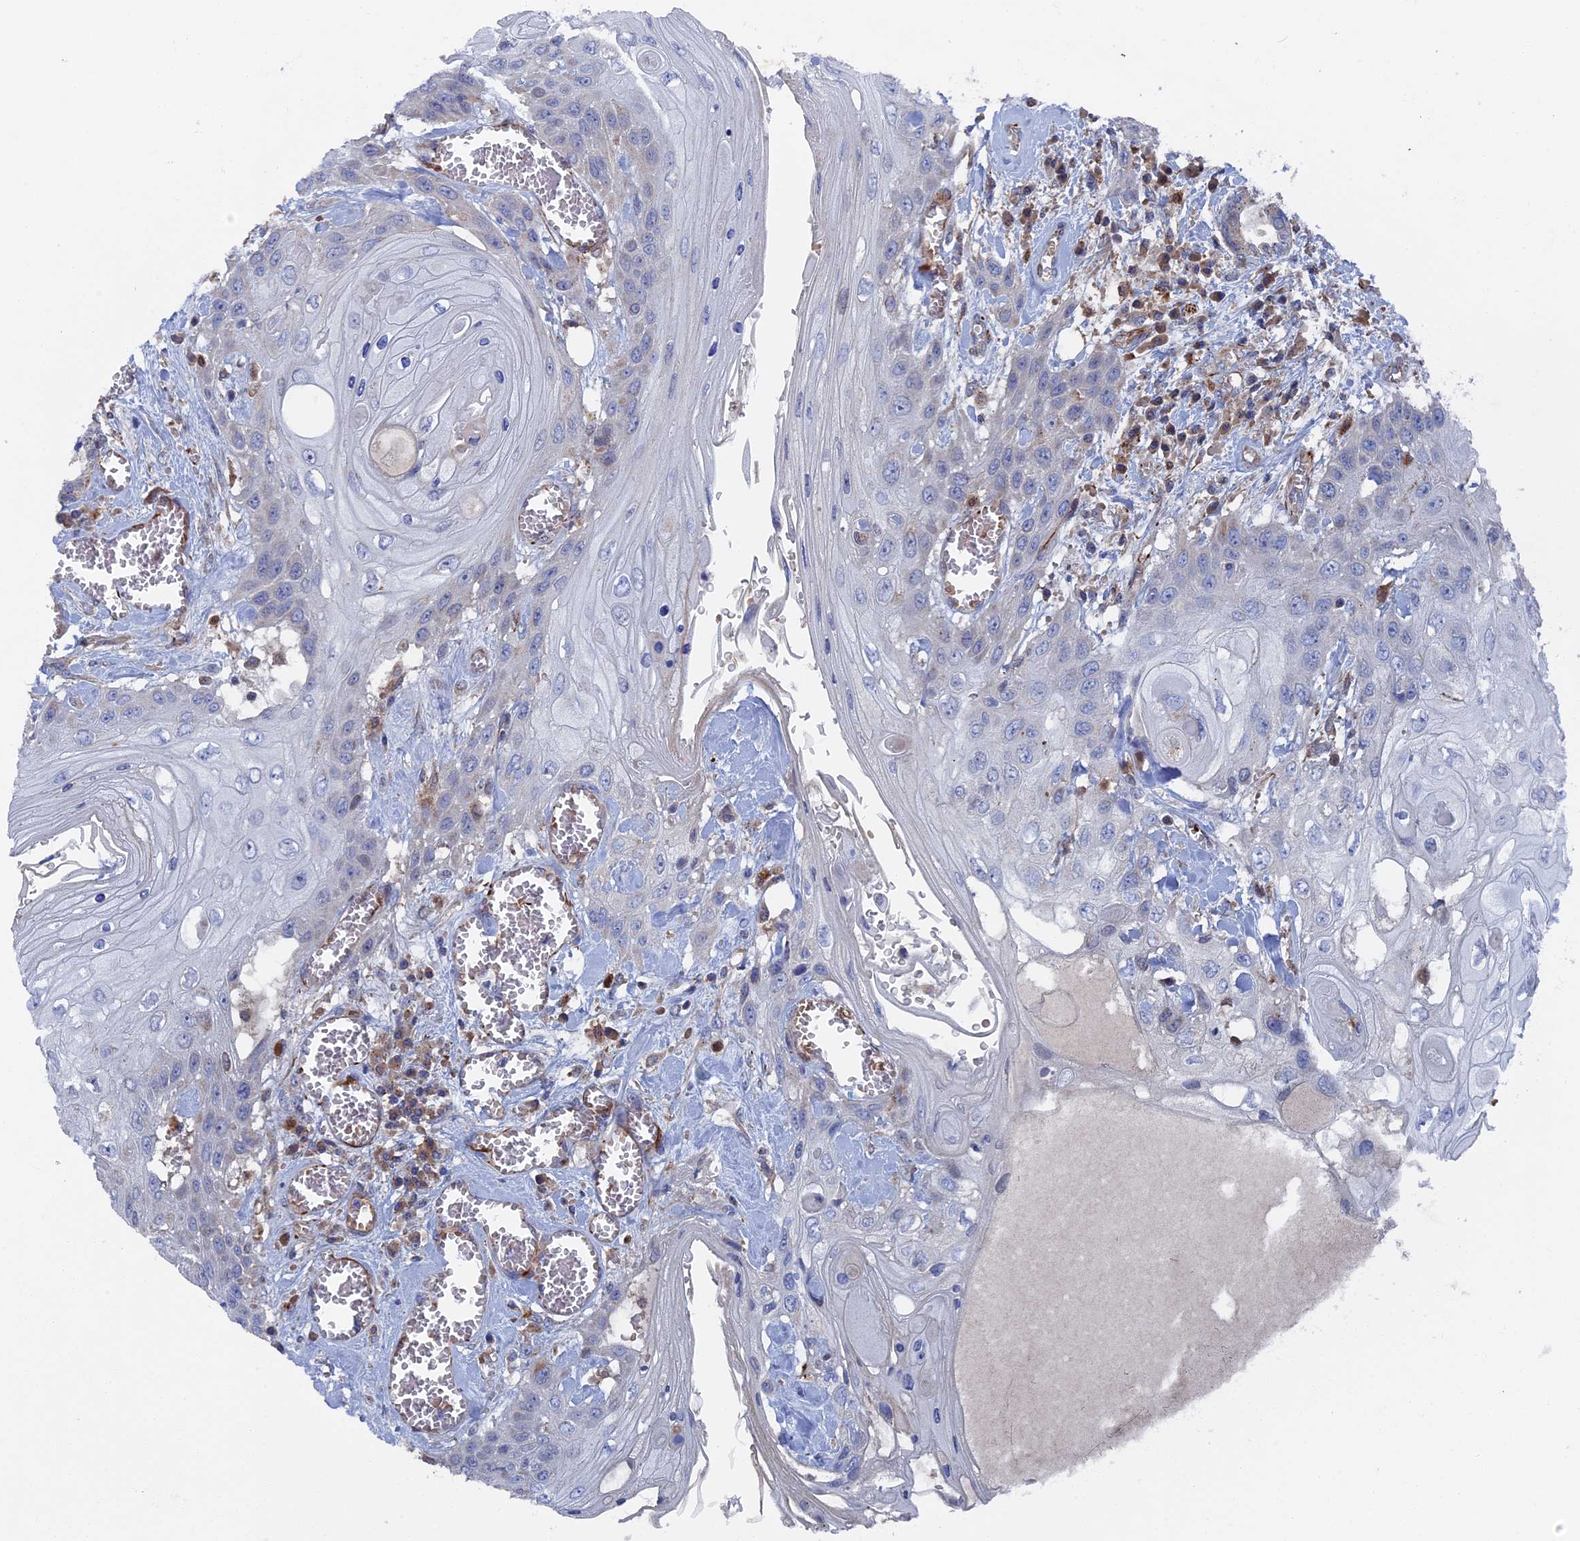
{"staining": {"intensity": "negative", "quantity": "none", "location": "none"}, "tissue": "head and neck cancer", "cell_type": "Tumor cells", "image_type": "cancer", "snomed": [{"axis": "morphology", "description": "Squamous cell carcinoma, NOS"}, {"axis": "topography", "description": "Head-Neck"}], "caption": "Immunohistochemistry histopathology image of neoplastic tissue: human head and neck cancer stained with DAB exhibits no significant protein positivity in tumor cells.", "gene": "SMG9", "patient": {"sex": "female", "age": 43}}